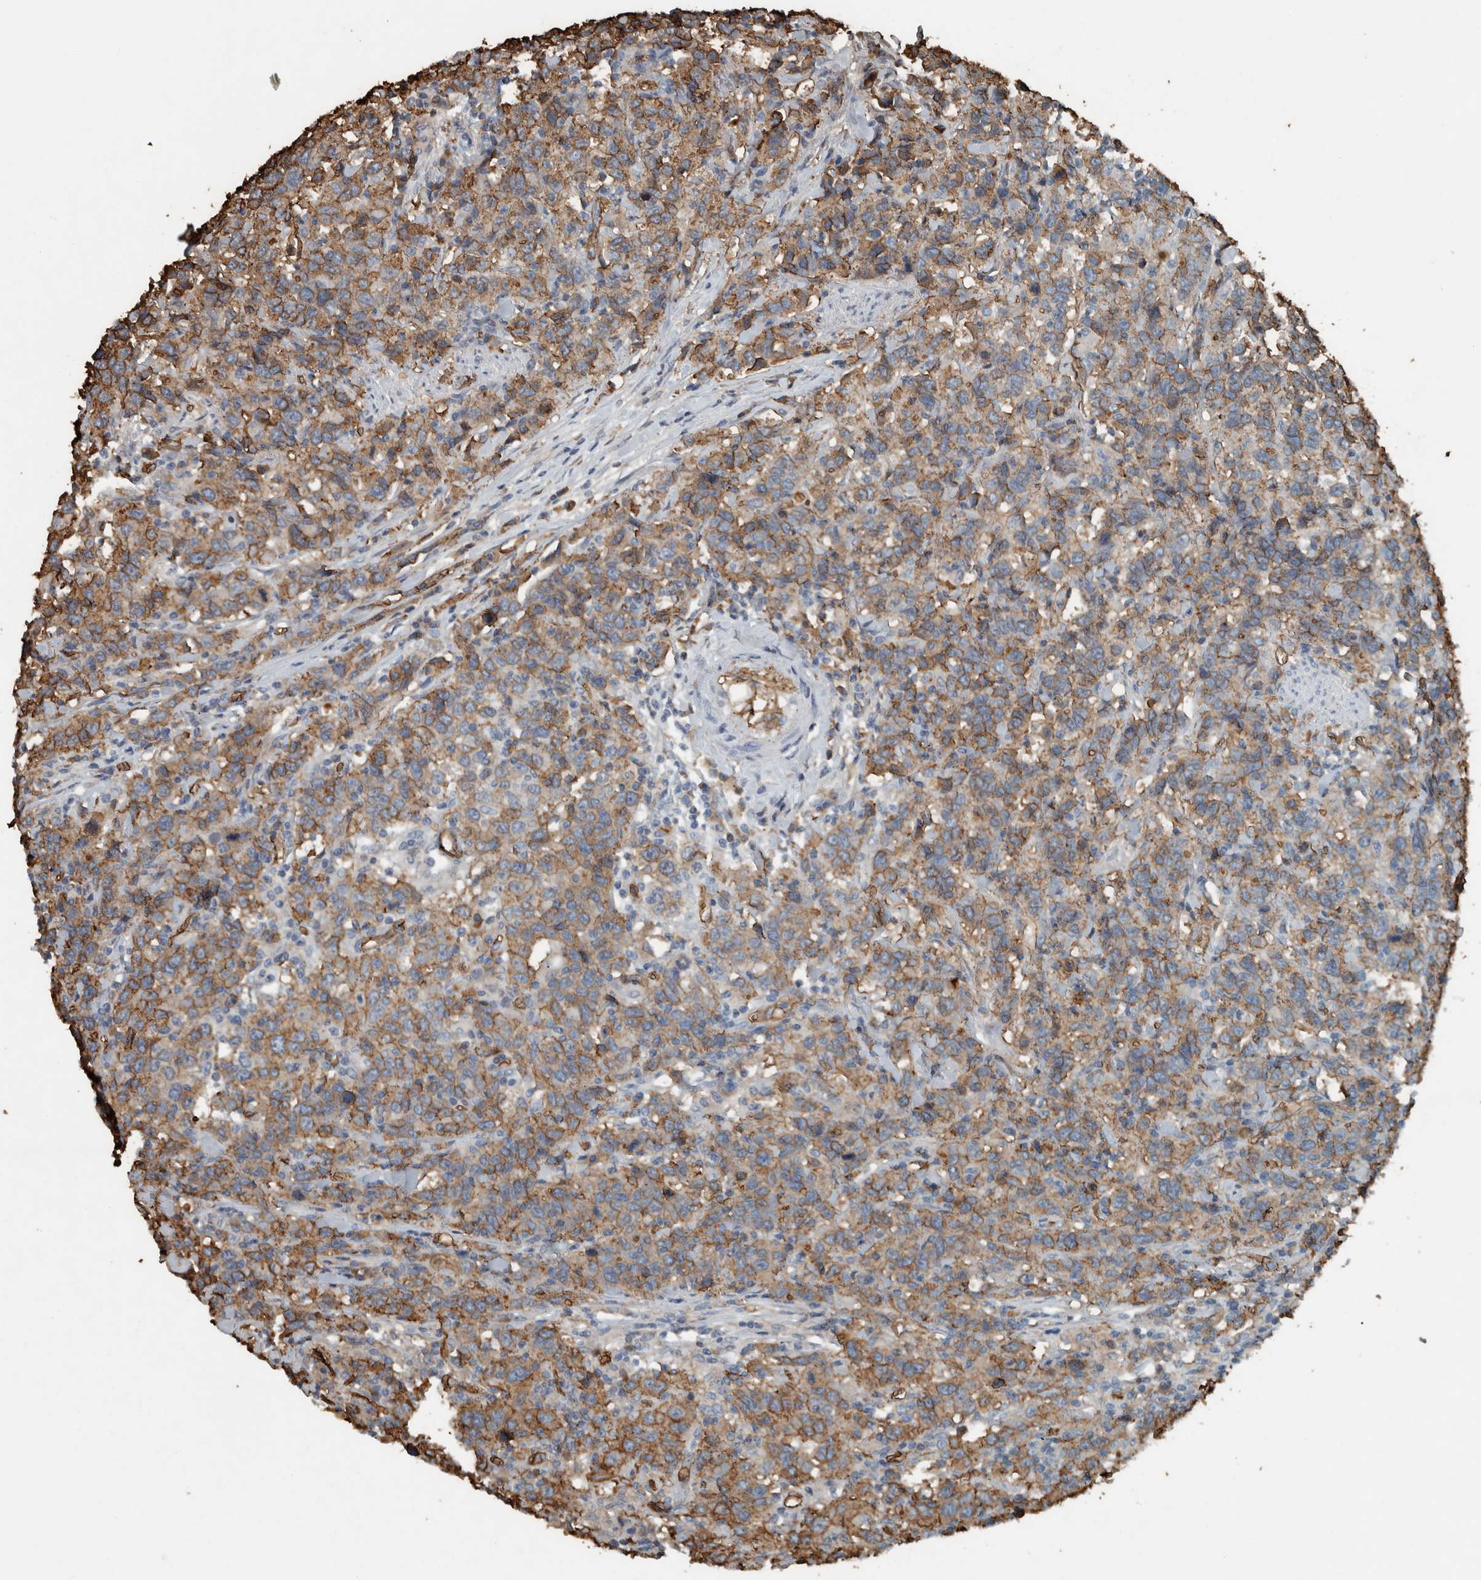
{"staining": {"intensity": "moderate", "quantity": ">75%", "location": "cytoplasmic/membranous"}, "tissue": "urothelial cancer", "cell_type": "Tumor cells", "image_type": "cancer", "snomed": [{"axis": "morphology", "description": "Urothelial carcinoma, High grade"}, {"axis": "topography", "description": "Urinary bladder"}], "caption": "A medium amount of moderate cytoplasmic/membranous expression is identified in approximately >75% of tumor cells in urothelial carcinoma (high-grade) tissue.", "gene": "LBP", "patient": {"sex": "male", "age": 61}}